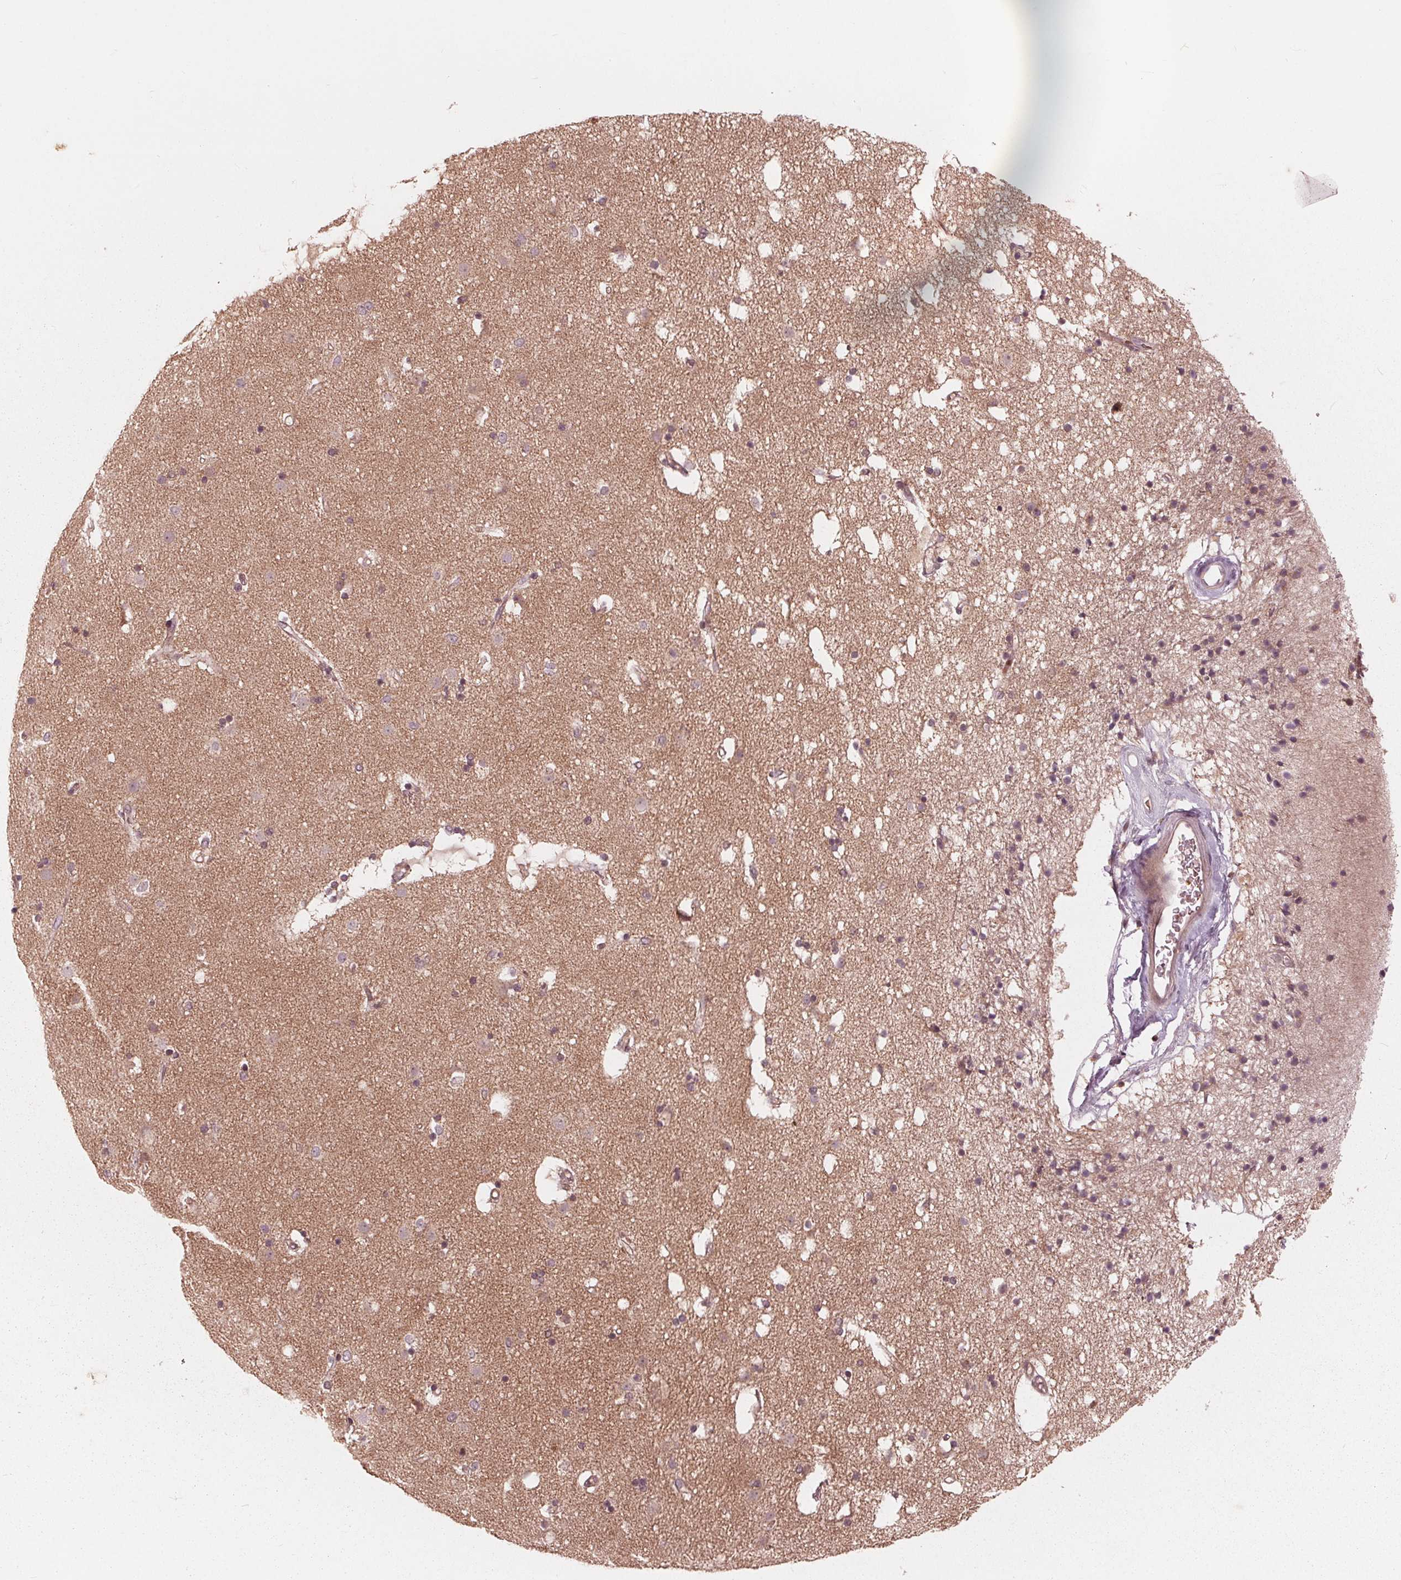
{"staining": {"intensity": "negative", "quantity": "none", "location": "none"}, "tissue": "caudate", "cell_type": "Glial cells", "image_type": "normal", "snomed": [{"axis": "morphology", "description": "Normal tissue, NOS"}, {"axis": "topography", "description": "Lateral ventricle wall"}], "caption": "This is a photomicrograph of IHC staining of normal caudate, which shows no expression in glial cells. Nuclei are stained in blue.", "gene": "UBALD1", "patient": {"sex": "female", "age": 71}}